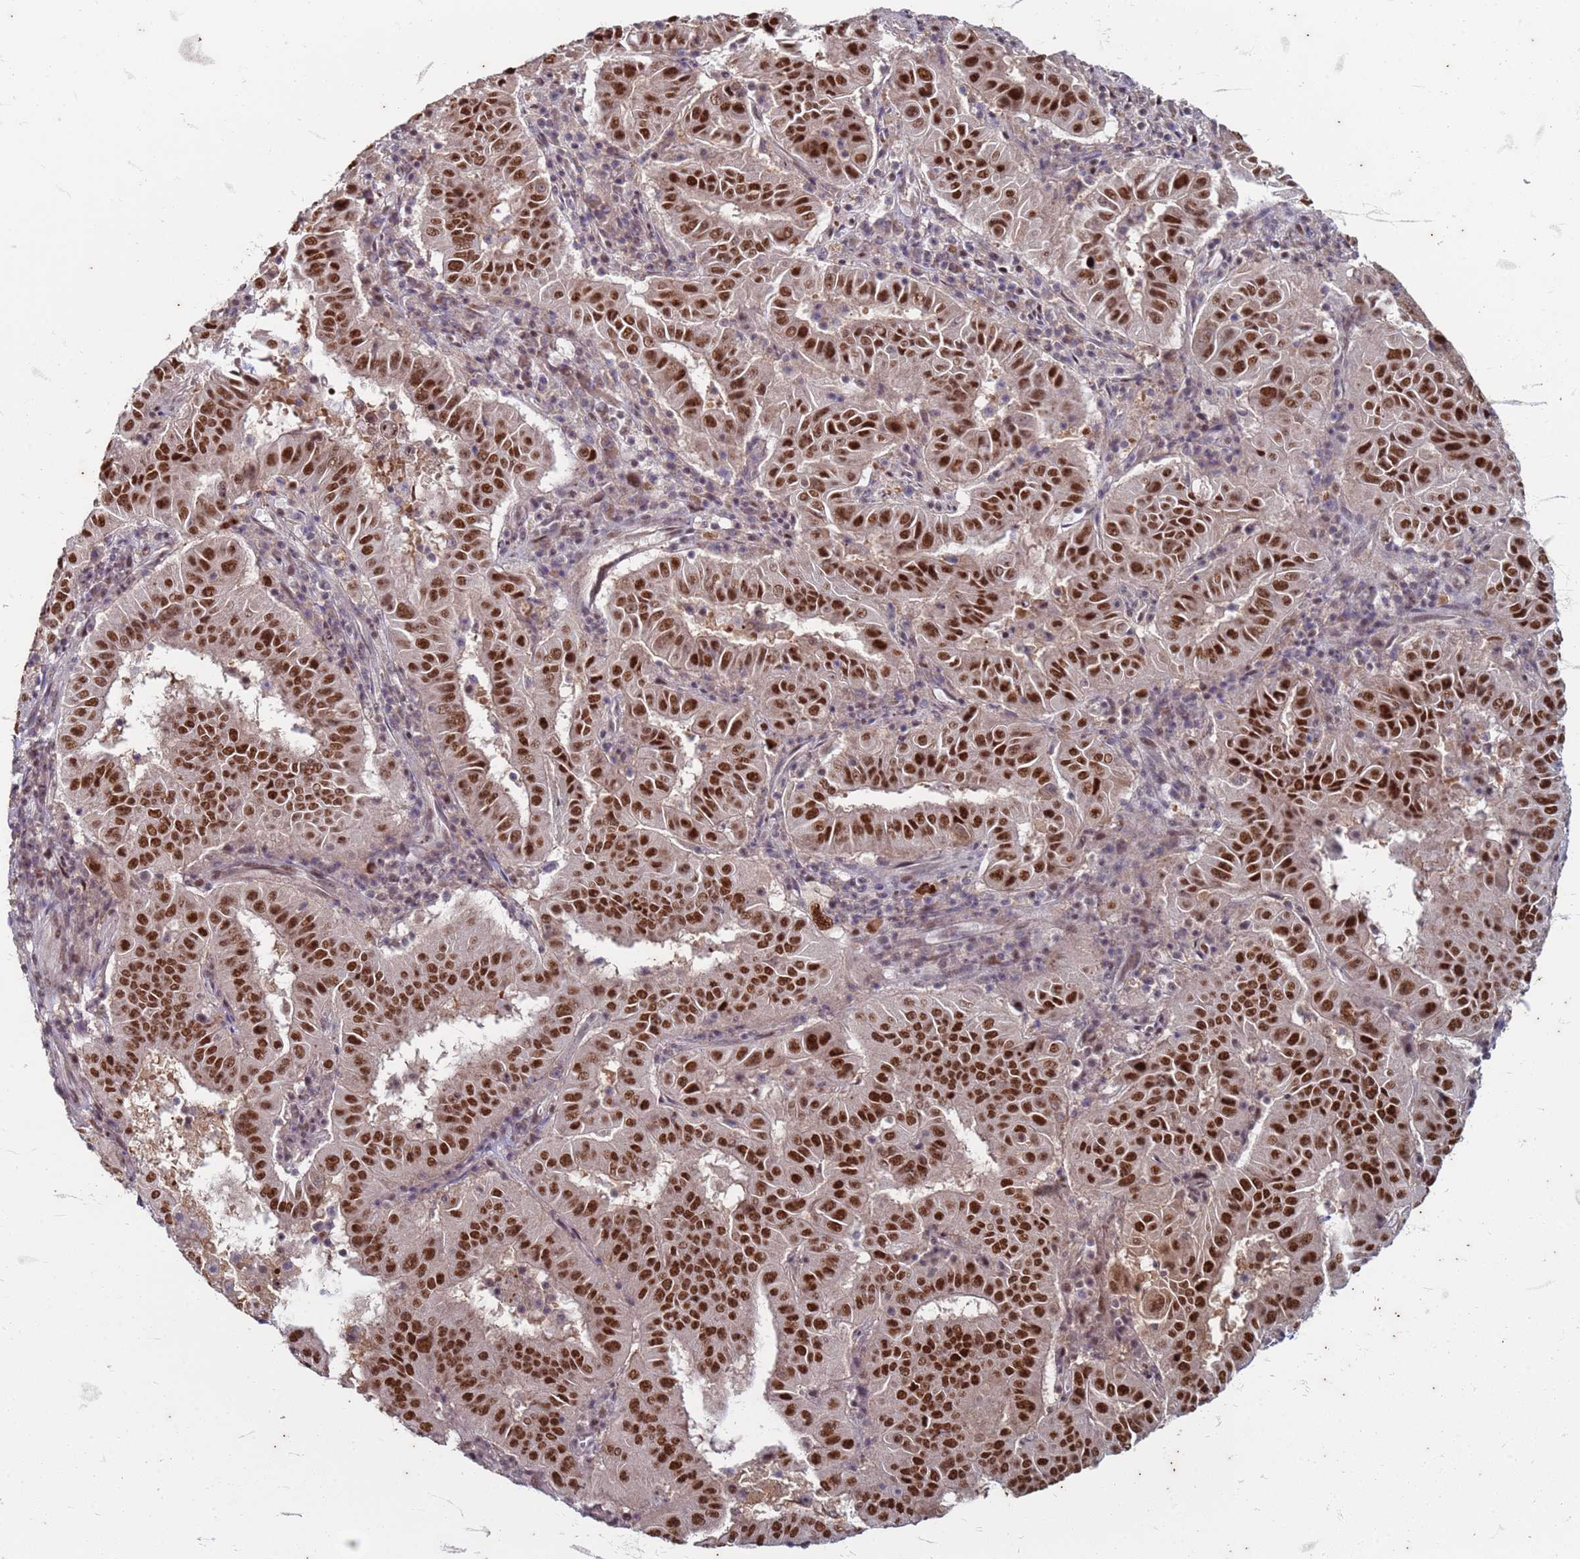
{"staining": {"intensity": "strong", "quantity": ">75%", "location": "nuclear"}, "tissue": "pancreatic cancer", "cell_type": "Tumor cells", "image_type": "cancer", "snomed": [{"axis": "morphology", "description": "Adenocarcinoma, NOS"}, {"axis": "topography", "description": "Pancreas"}], "caption": "Pancreatic adenocarcinoma stained with a protein marker exhibits strong staining in tumor cells.", "gene": "TRMT6", "patient": {"sex": "male", "age": 63}}